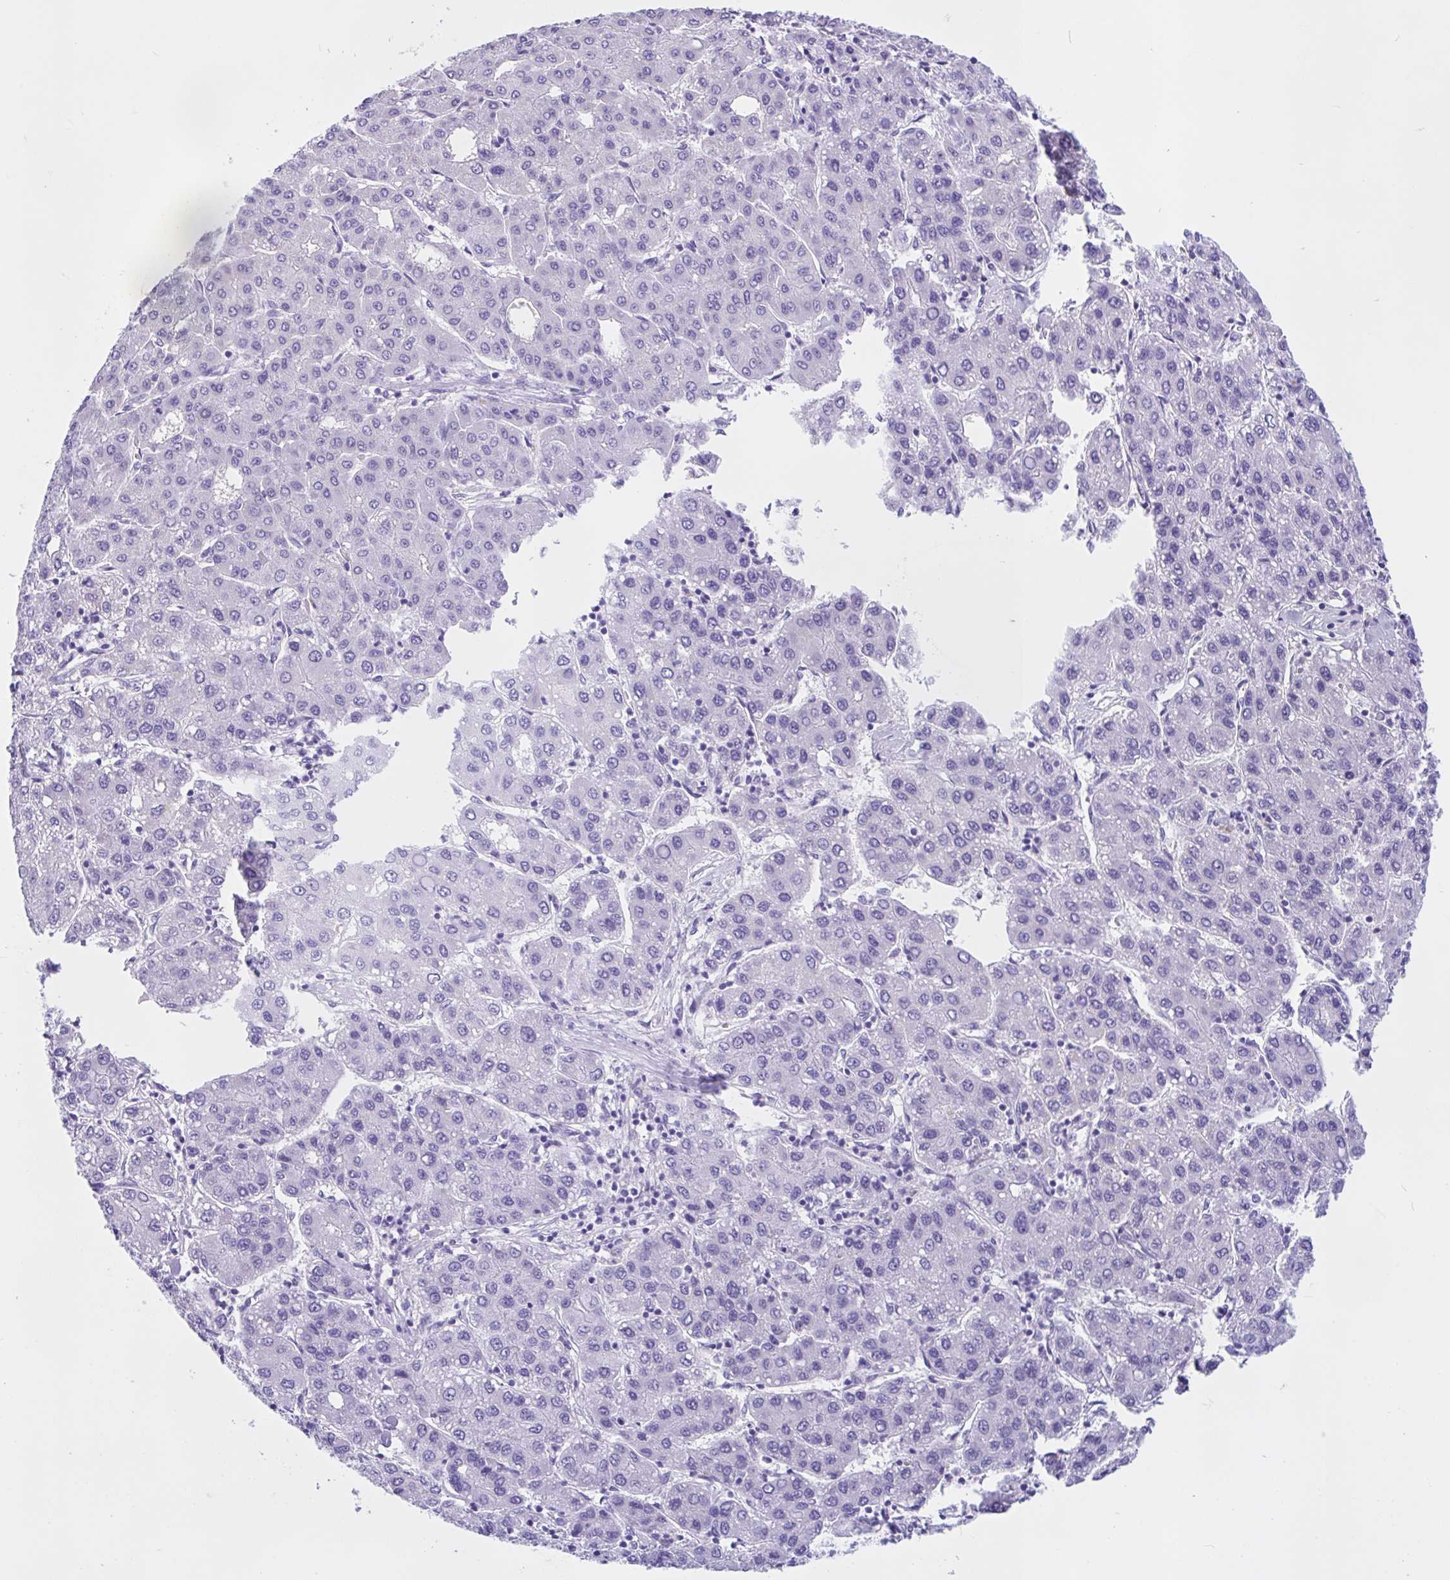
{"staining": {"intensity": "negative", "quantity": "none", "location": "none"}, "tissue": "liver cancer", "cell_type": "Tumor cells", "image_type": "cancer", "snomed": [{"axis": "morphology", "description": "Carcinoma, Hepatocellular, NOS"}, {"axis": "topography", "description": "Liver"}], "caption": "High magnification brightfield microscopy of hepatocellular carcinoma (liver) stained with DAB (3,3'-diaminobenzidine) (brown) and counterstained with hematoxylin (blue): tumor cells show no significant expression.", "gene": "ZNF319", "patient": {"sex": "male", "age": 65}}